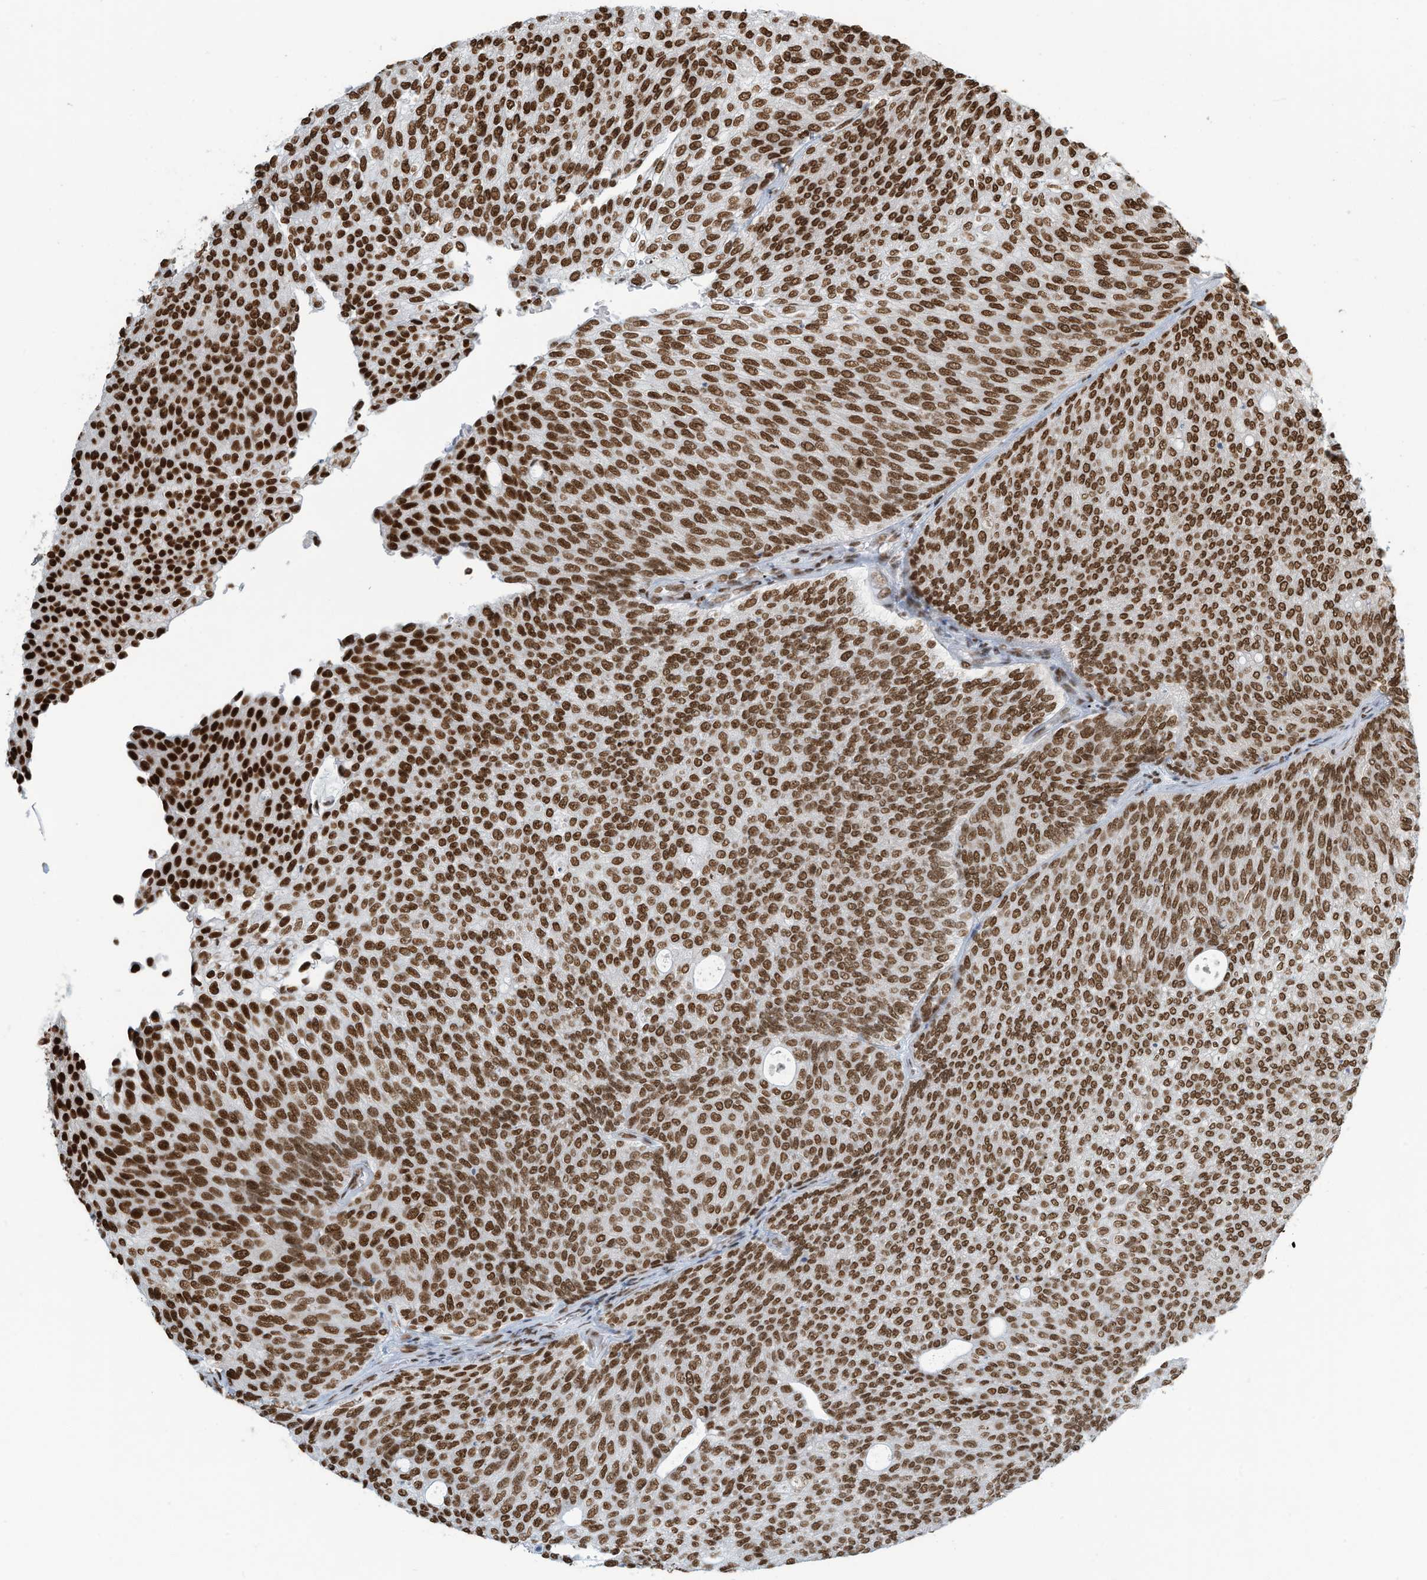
{"staining": {"intensity": "strong", "quantity": ">75%", "location": "nuclear"}, "tissue": "urothelial cancer", "cell_type": "Tumor cells", "image_type": "cancer", "snomed": [{"axis": "morphology", "description": "Urothelial carcinoma, Low grade"}, {"axis": "topography", "description": "Urinary bladder"}], "caption": "Urothelial cancer stained for a protein (brown) displays strong nuclear positive expression in approximately >75% of tumor cells.", "gene": "SARNP", "patient": {"sex": "female", "age": 79}}